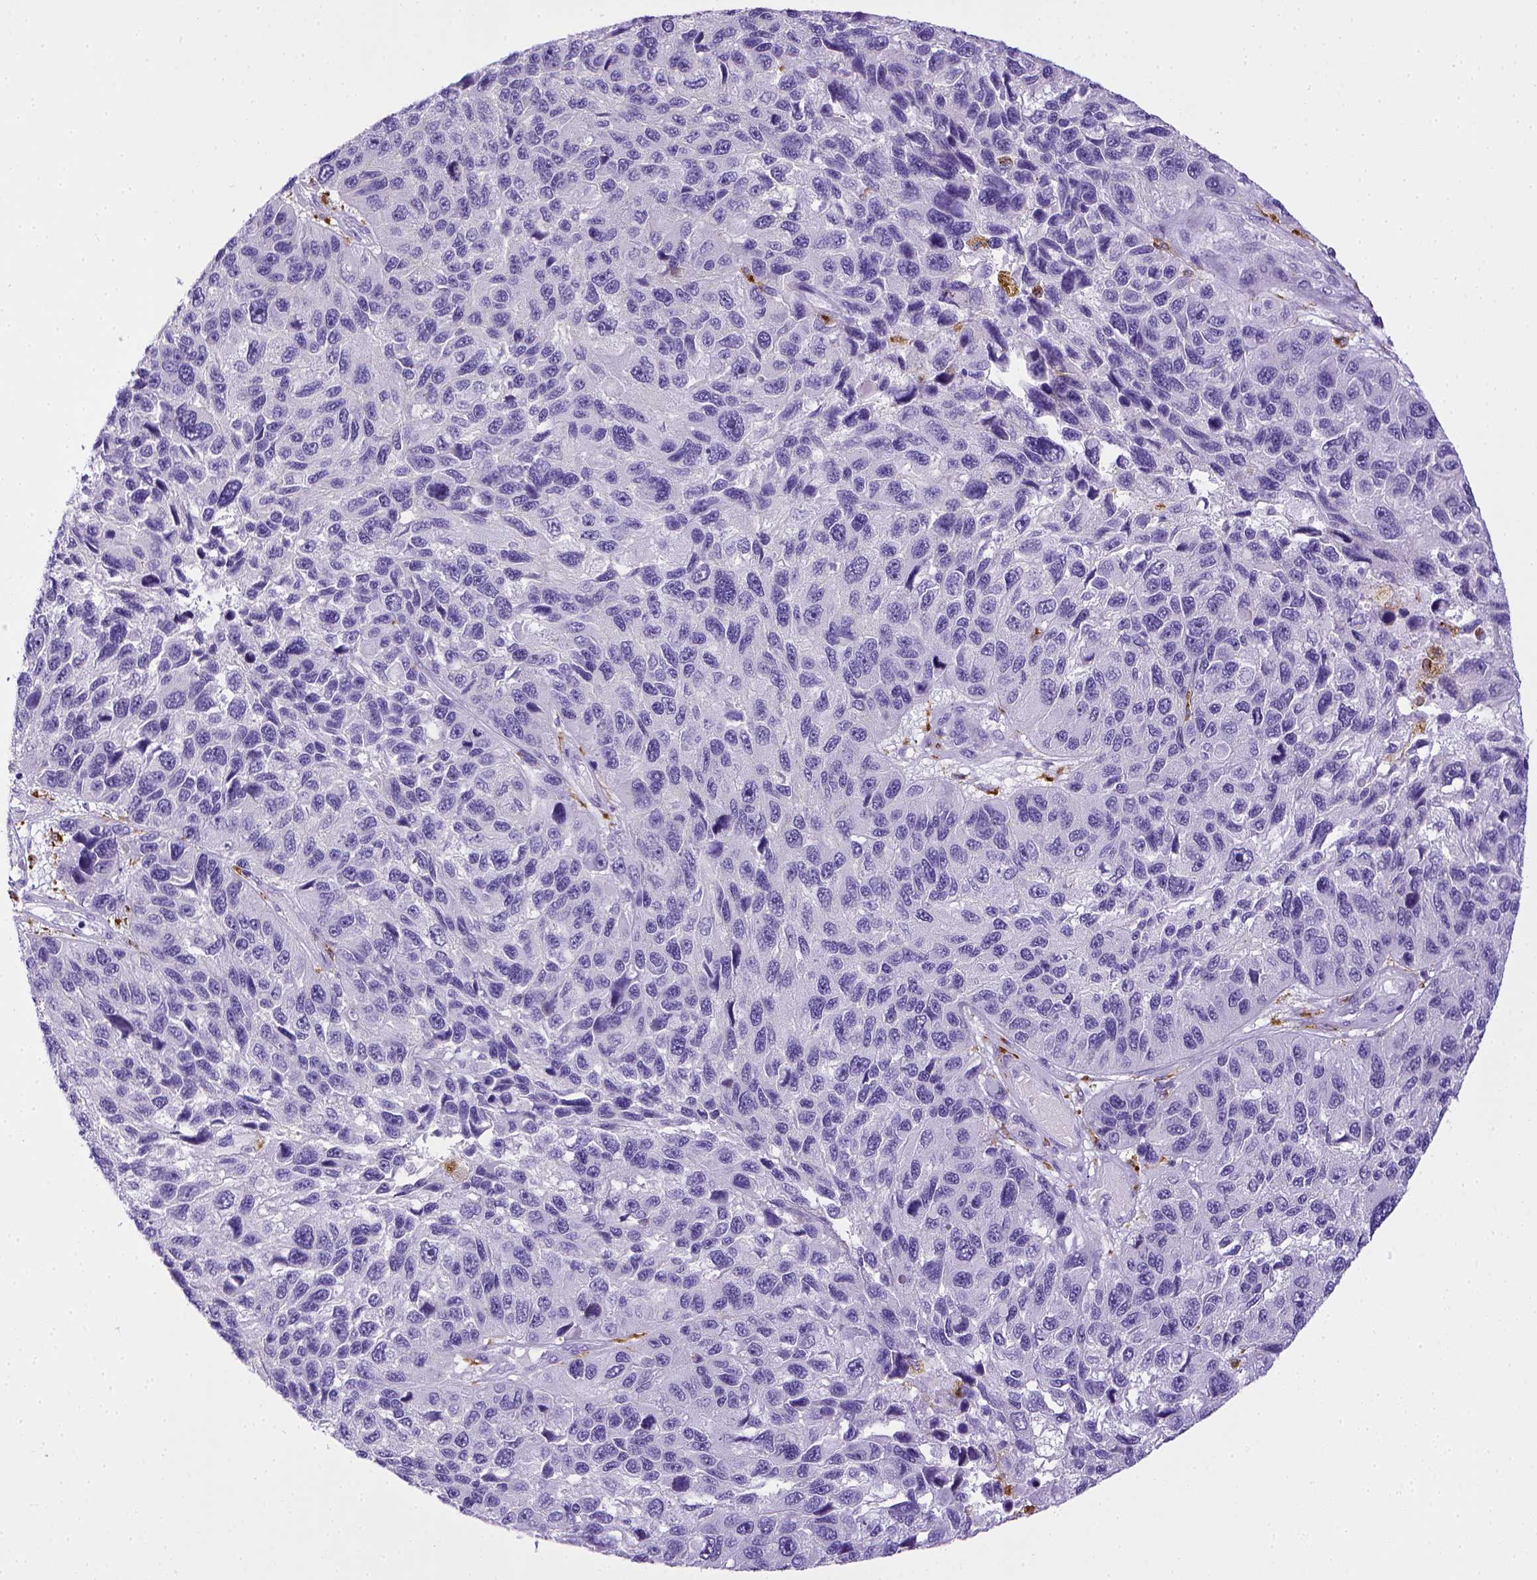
{"staining": {"intensity": "negative", "quantity": "none", "location": "none"}, "tissue": "melanoma", "cell_type": "Tumor cells", "image_type": "cancer", "snomed": [{"axis": "morphology", "description": "Malignant melanoma, NOS"}, {"axis": "topography", "description": "Skin"}], "caption": "DAB immunohistochemical staining of human melanoma demonstrates no significant positivity in tumor cells.", "gene": "CD68", "patient": {"sex": "male", "age": 53}}